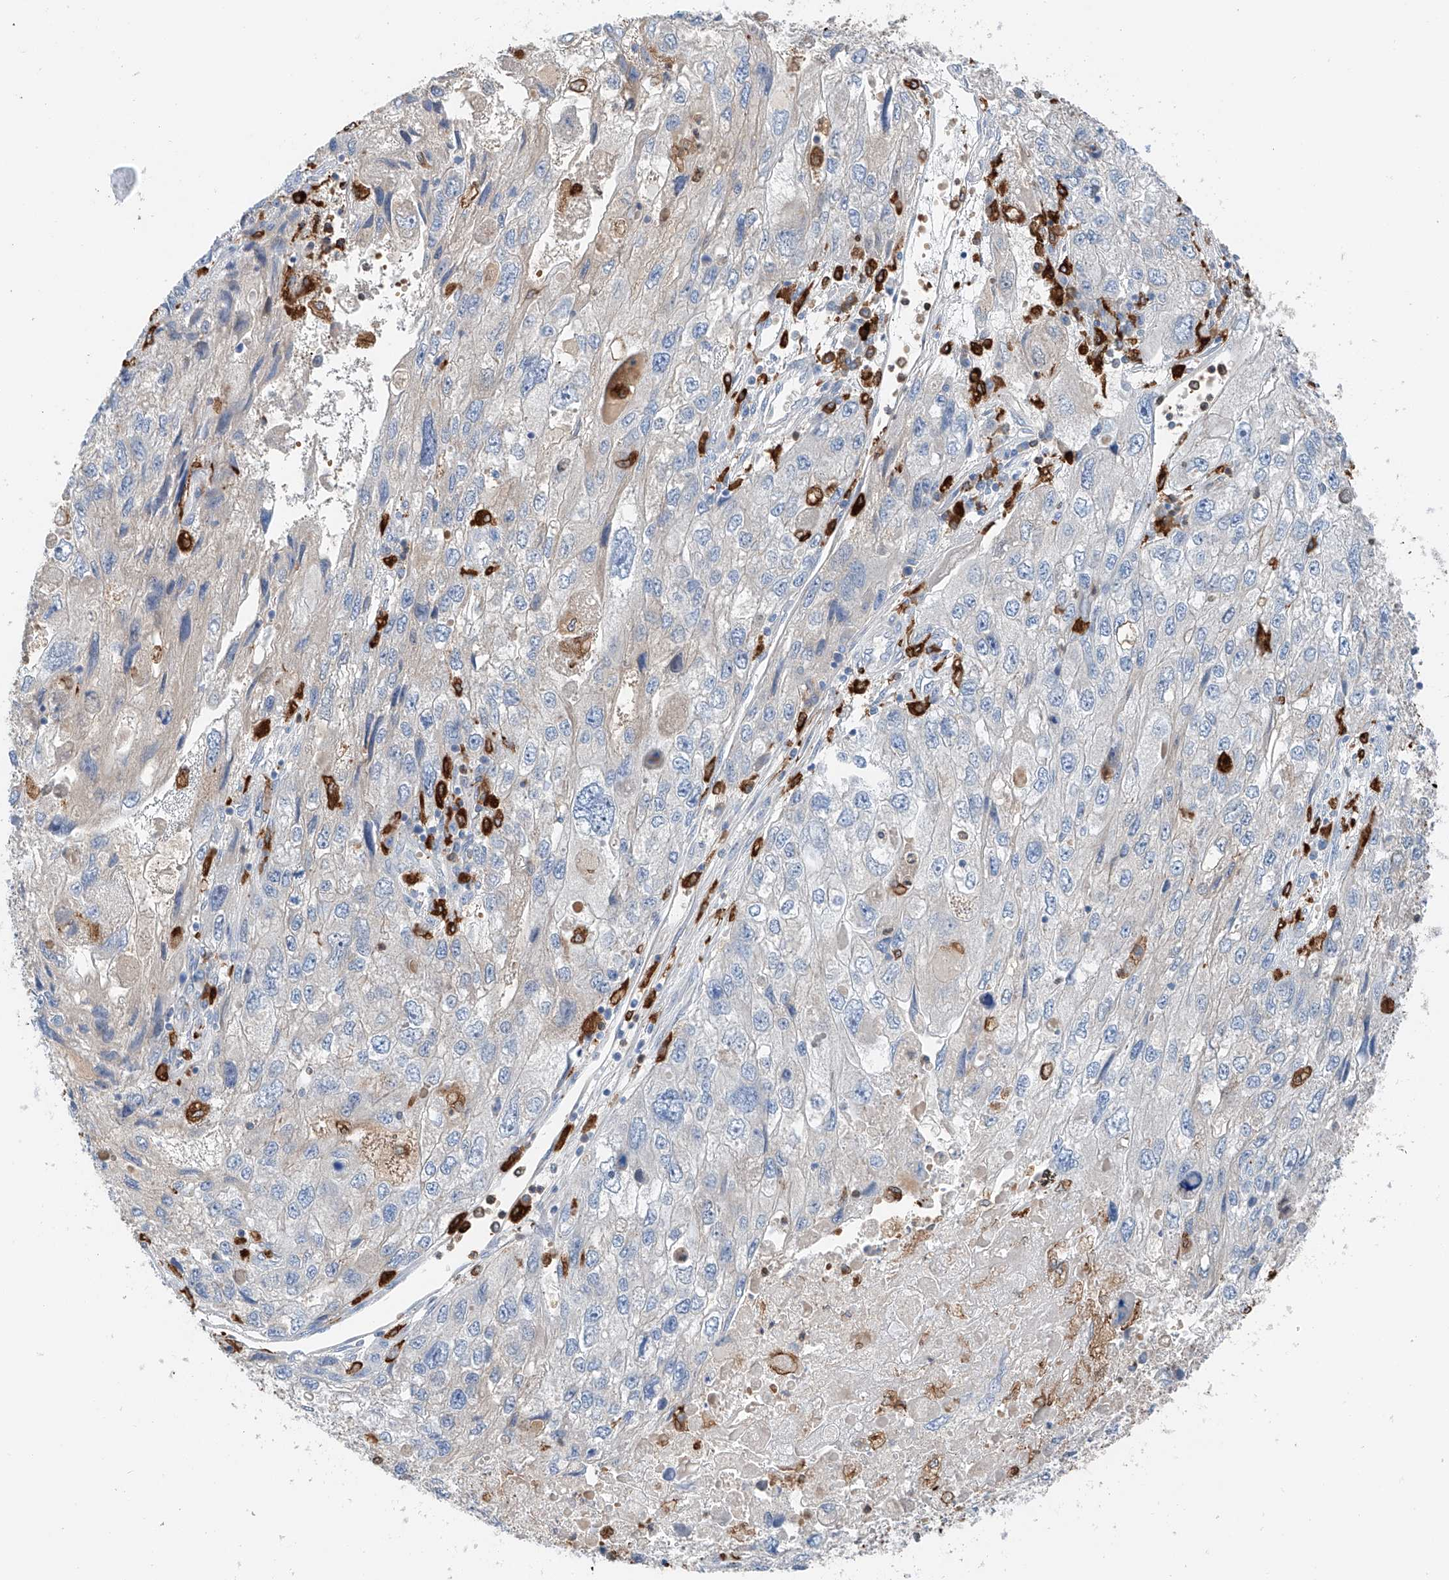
{"staining": {"intensity": "negative", "quantity": "none", "location": "none"}, "tissue": "endometrial cancer", "cell_type": "Tumor cells", "image_type": "cancer", "snomed": [{"axis": "morphology", "description": "Adenocarcinoma, NOS"}, {"axis": "topography", "description": "Endometrium"}], "caption": "Immunohistochemistry image of human adenocarcinoma (endometrial) stained for a protein (brown), which shows no staining in tumor cells.", "gene": "TBXAS1", "patient": {"sex": "female", "age": 49}}